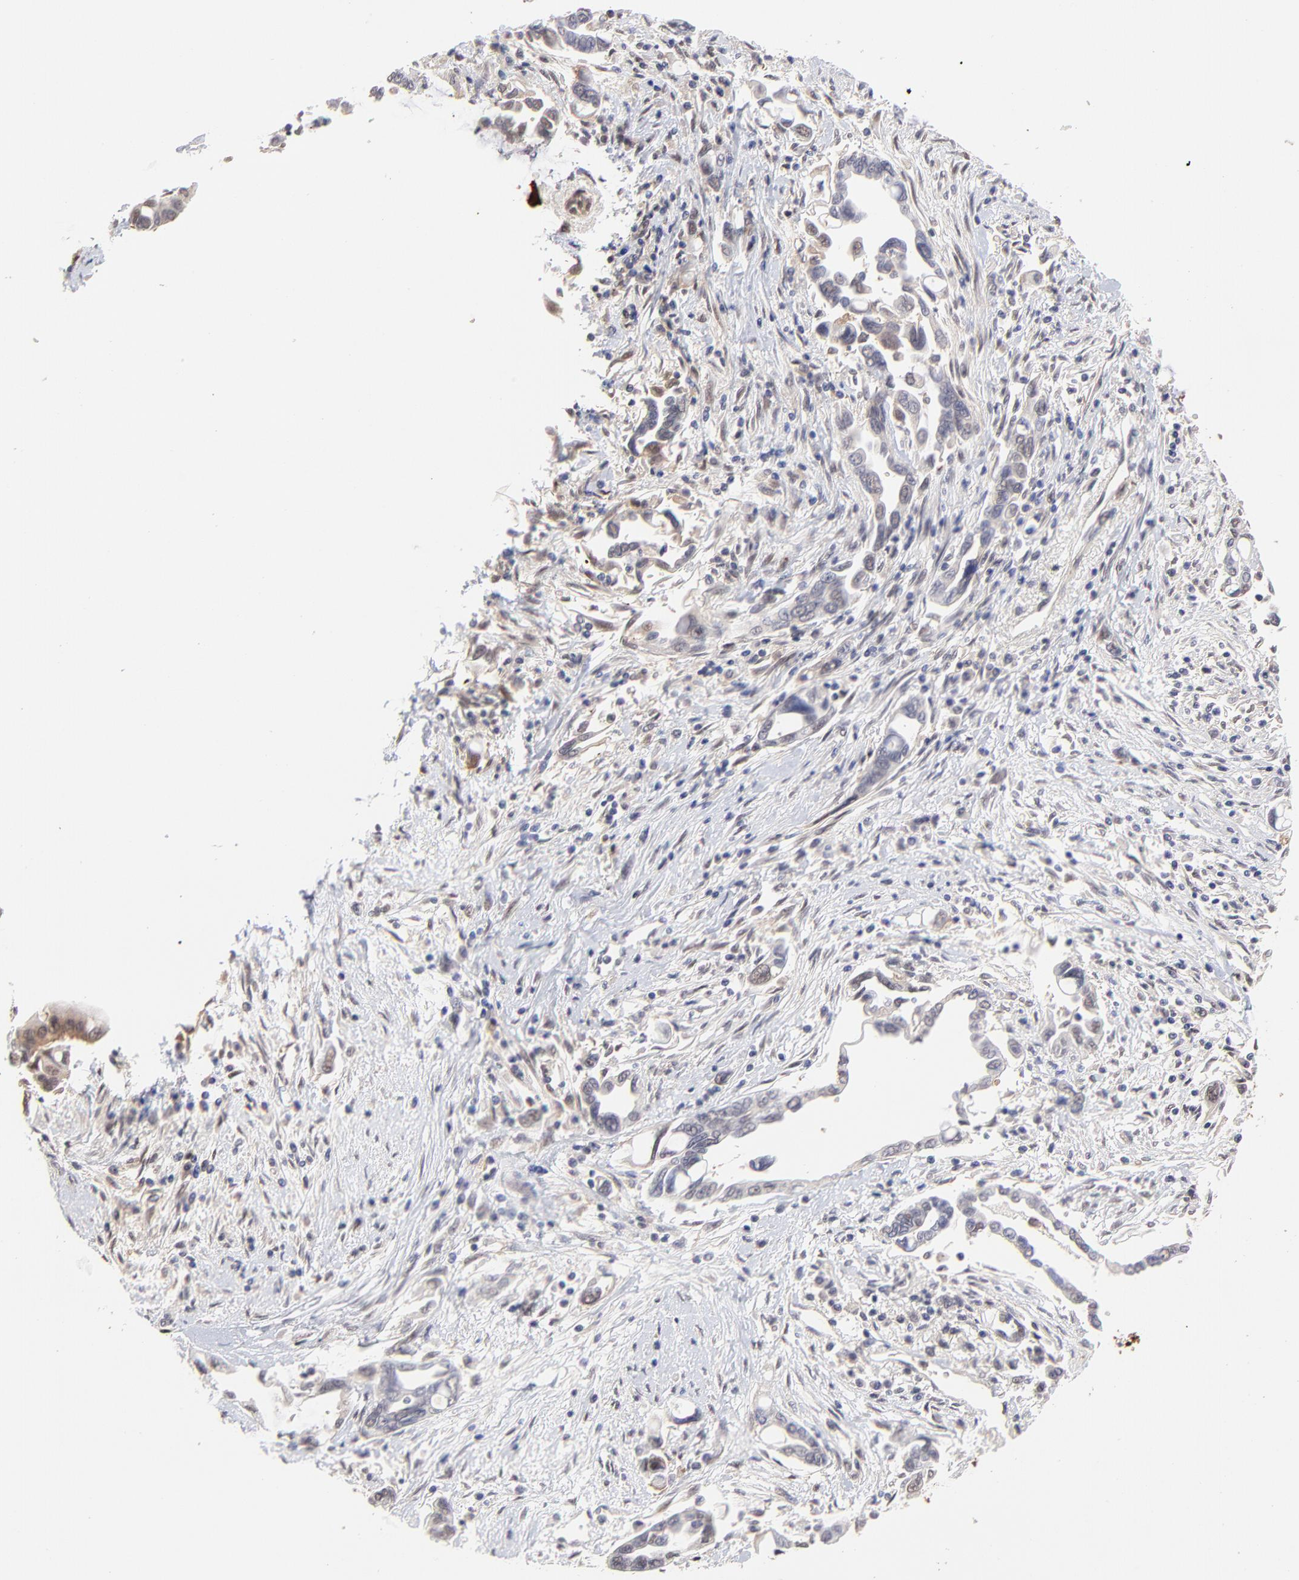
{"staining": {"intensity": "weak", "quantity": "<25%", "location": "nuclear"}, "tissue": "pancreatic cancer", "cell_type": "Tumor cells", "image_type": "cancer", "snomed": [{"axis": "morphology", "description": "Adenocarcinoma, NOS"}, {"axis": "topography", "description": "Pancreas"}], "caption": "This photomicrograph is of adenocarcinoma (pancreatic) stained with IHC to label a protein in brown with the nuclei are counter-stained blue. There is no expression in tumor cells.", "gene": "PSMD14", "patient": {"sex": "female", "age": 57}}